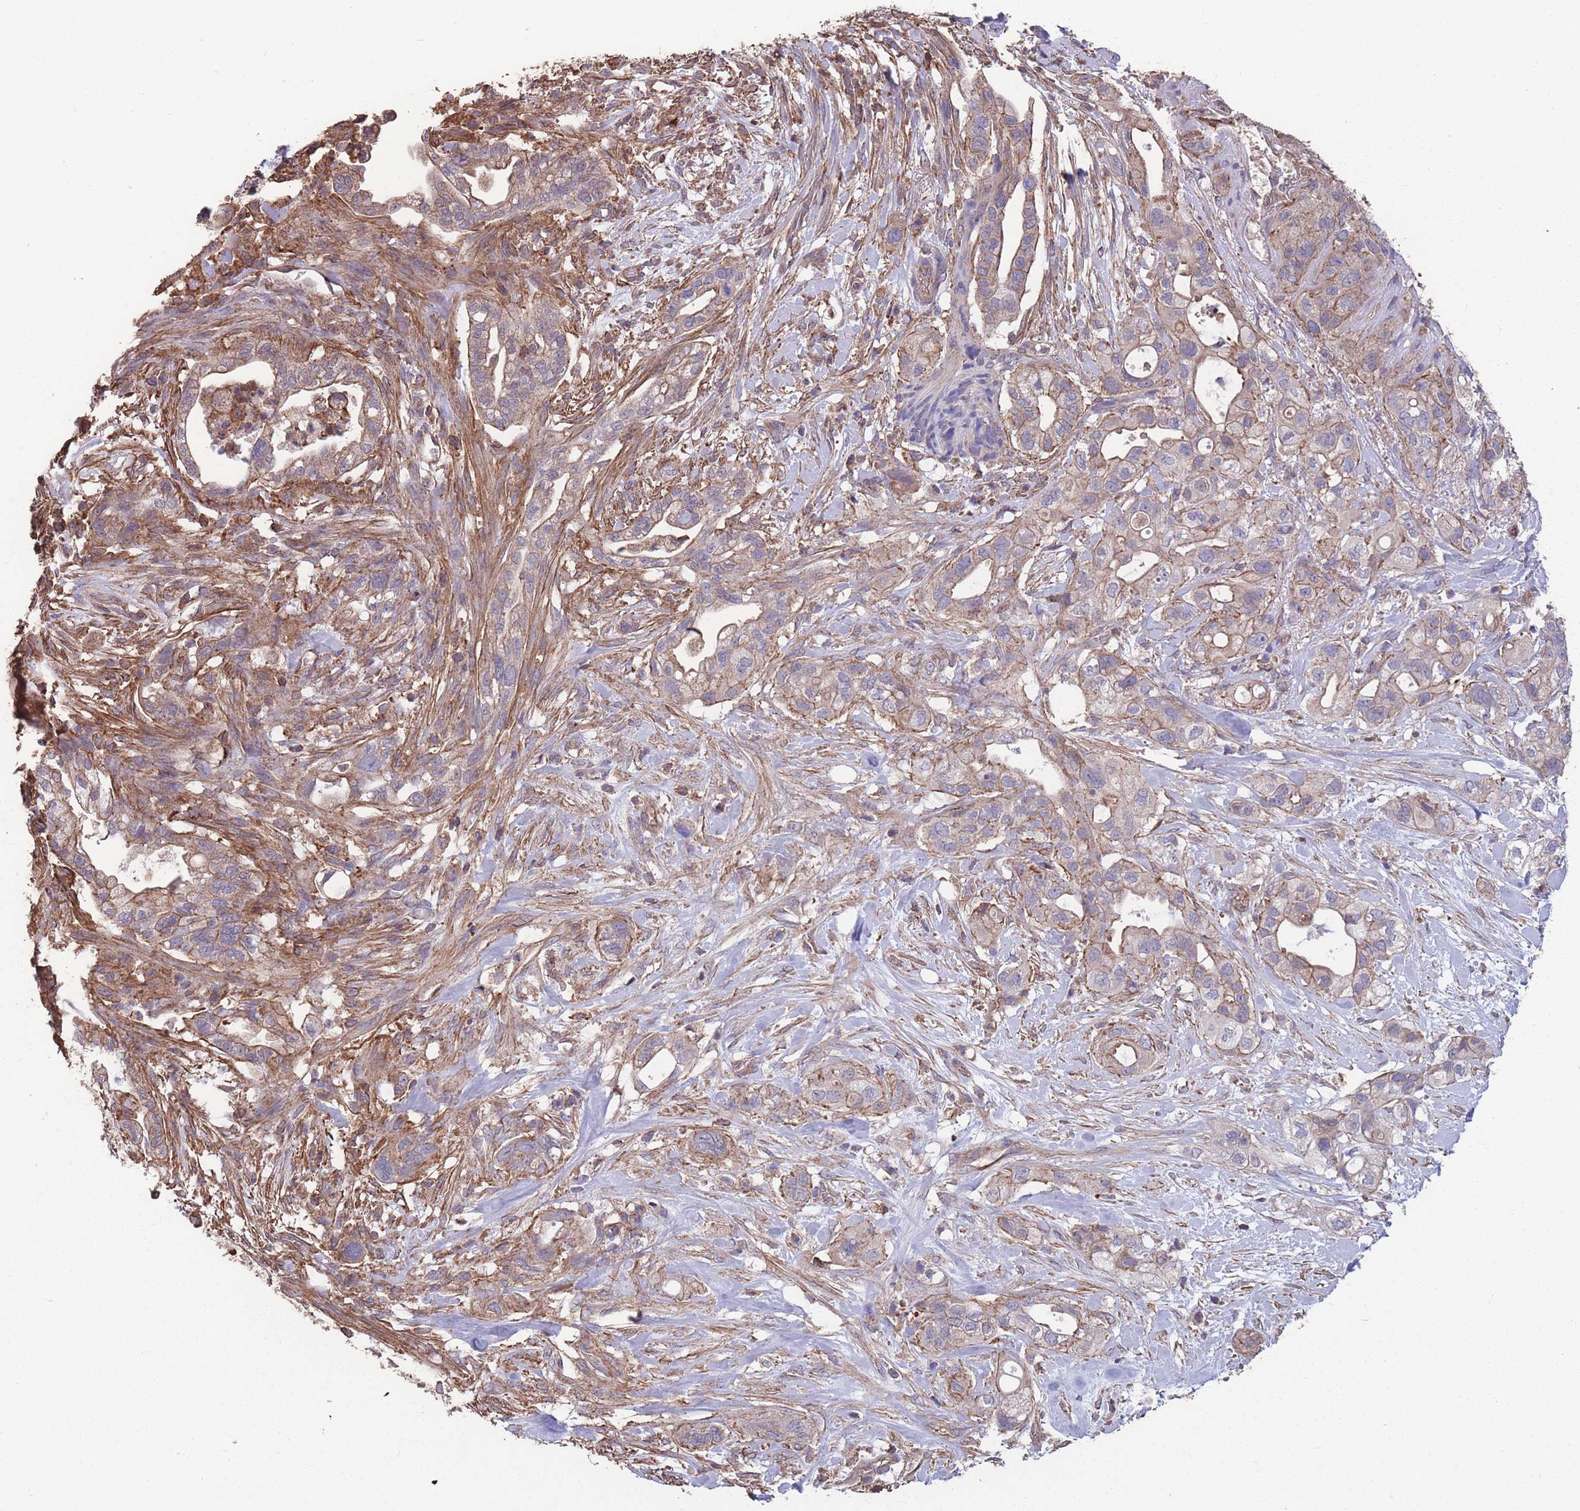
{"staining": {"intensity": "weak", "quantity": ">75%", "location": "cytoplasmic/membranous"}, "tissue": "pancreatic cancer", "cell_type": "Tumor cells", "image_type": "cancer", "snomed": [{"axis": "morphology", "description": "Adenocarcinoma, NOS"}, {"axis": "topography", "description": "Pancreas"}], "caption": "Tumor cells demonstrate low levels of weak cytoplasmic/membranous positivity in about >75% of cells in human adenocarcinoma (pancreatic).", "gene": "NUDT21", "patient": {"sex": "male", "age": 44}}